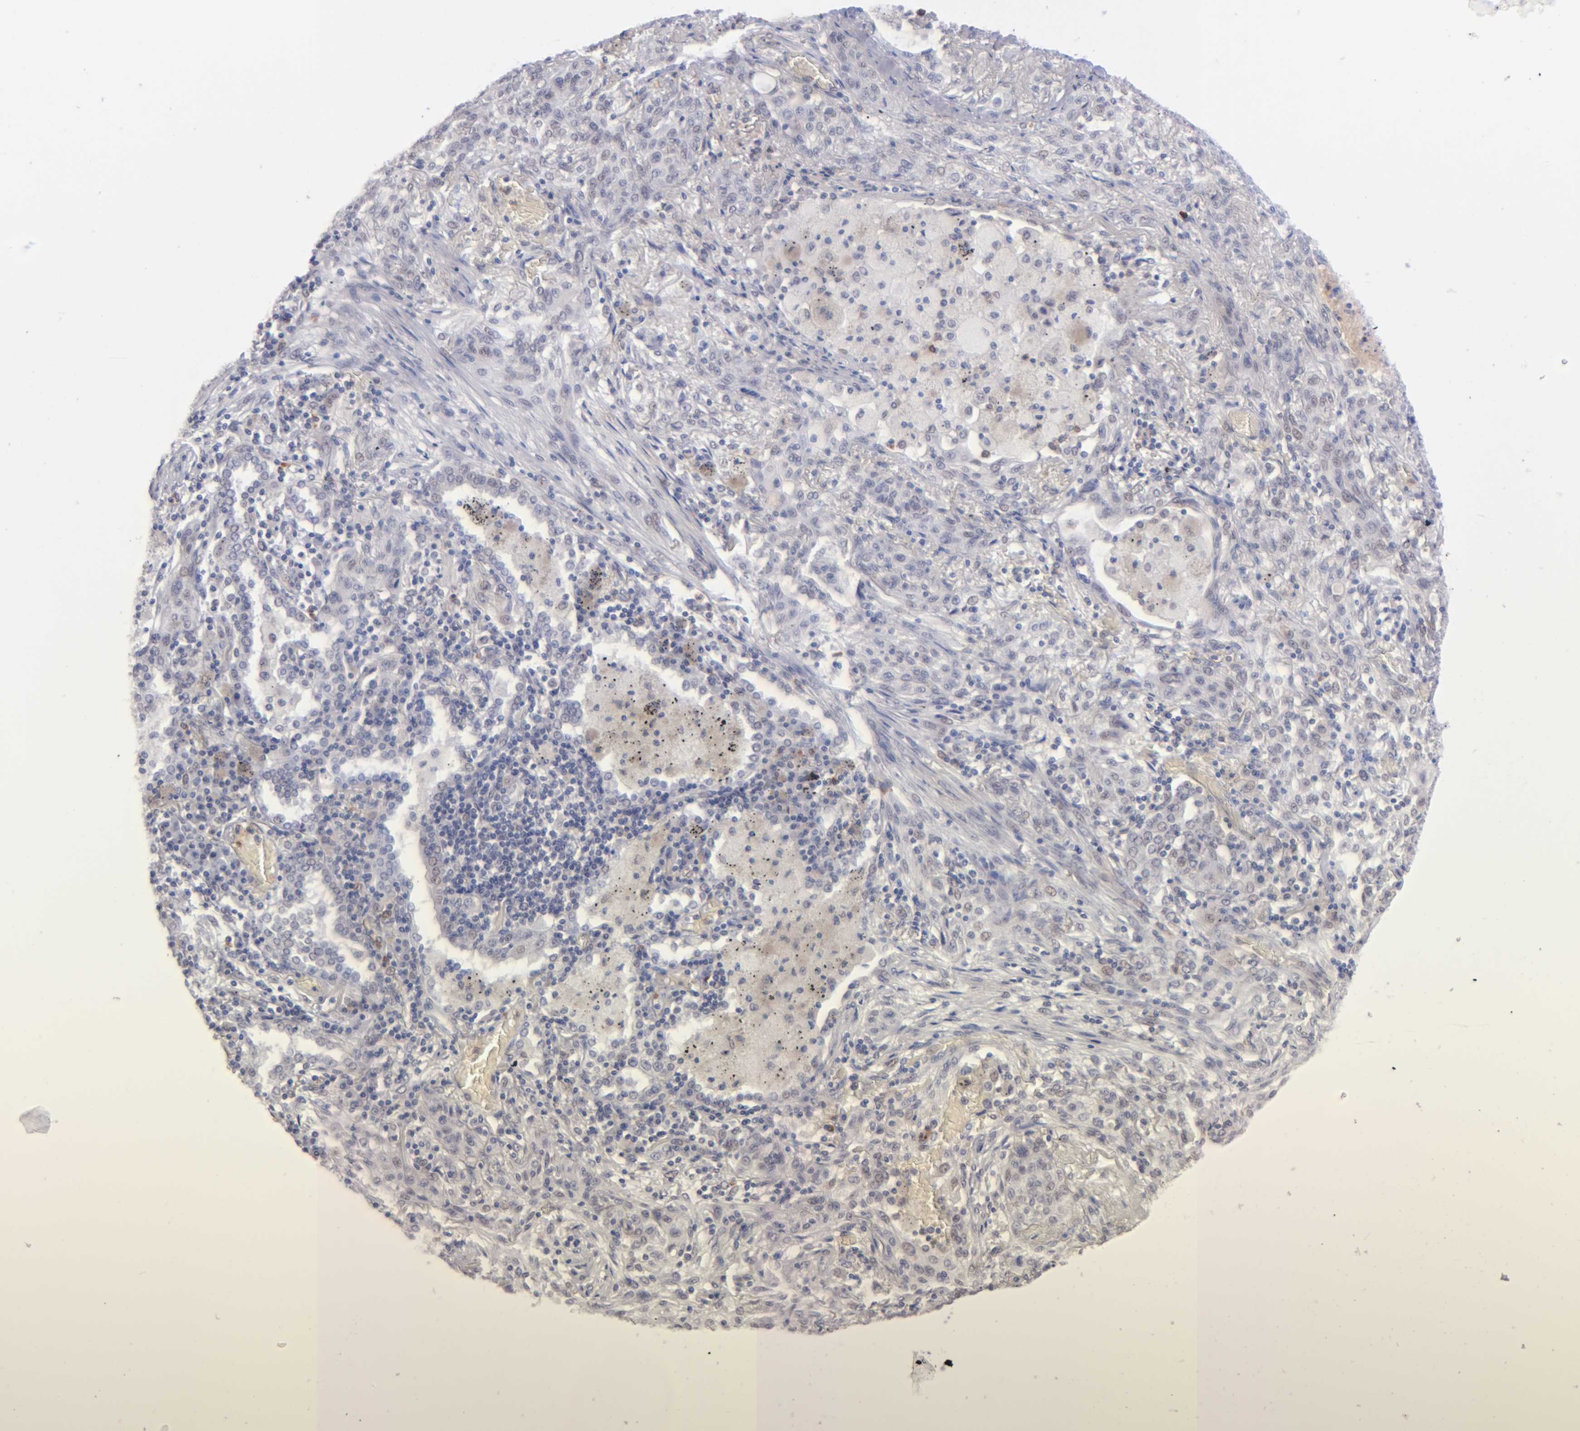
{"staining": {"intensity": "weak", "quantity": "<25%", "location": "cytoplasmic/membranous,nuclear"}, "tissue": "lung cancer", "cell_type": "Tumor cells", "image_type": "cancer", "snomed": [{"axis": "morphology", "description": "Squamous cell carcinoma, NOS"}, {"axis": "topography", "description": "Lung"}], "caption": "The IHC image has no significant expression in tumor cells of lung cancer tissue. The staining is performed using DAB brown chromogen with nuclei counter-stained in using hematoxylin.", "gene": "MGAM", "patient": {"sex": "female", "age": 47}}